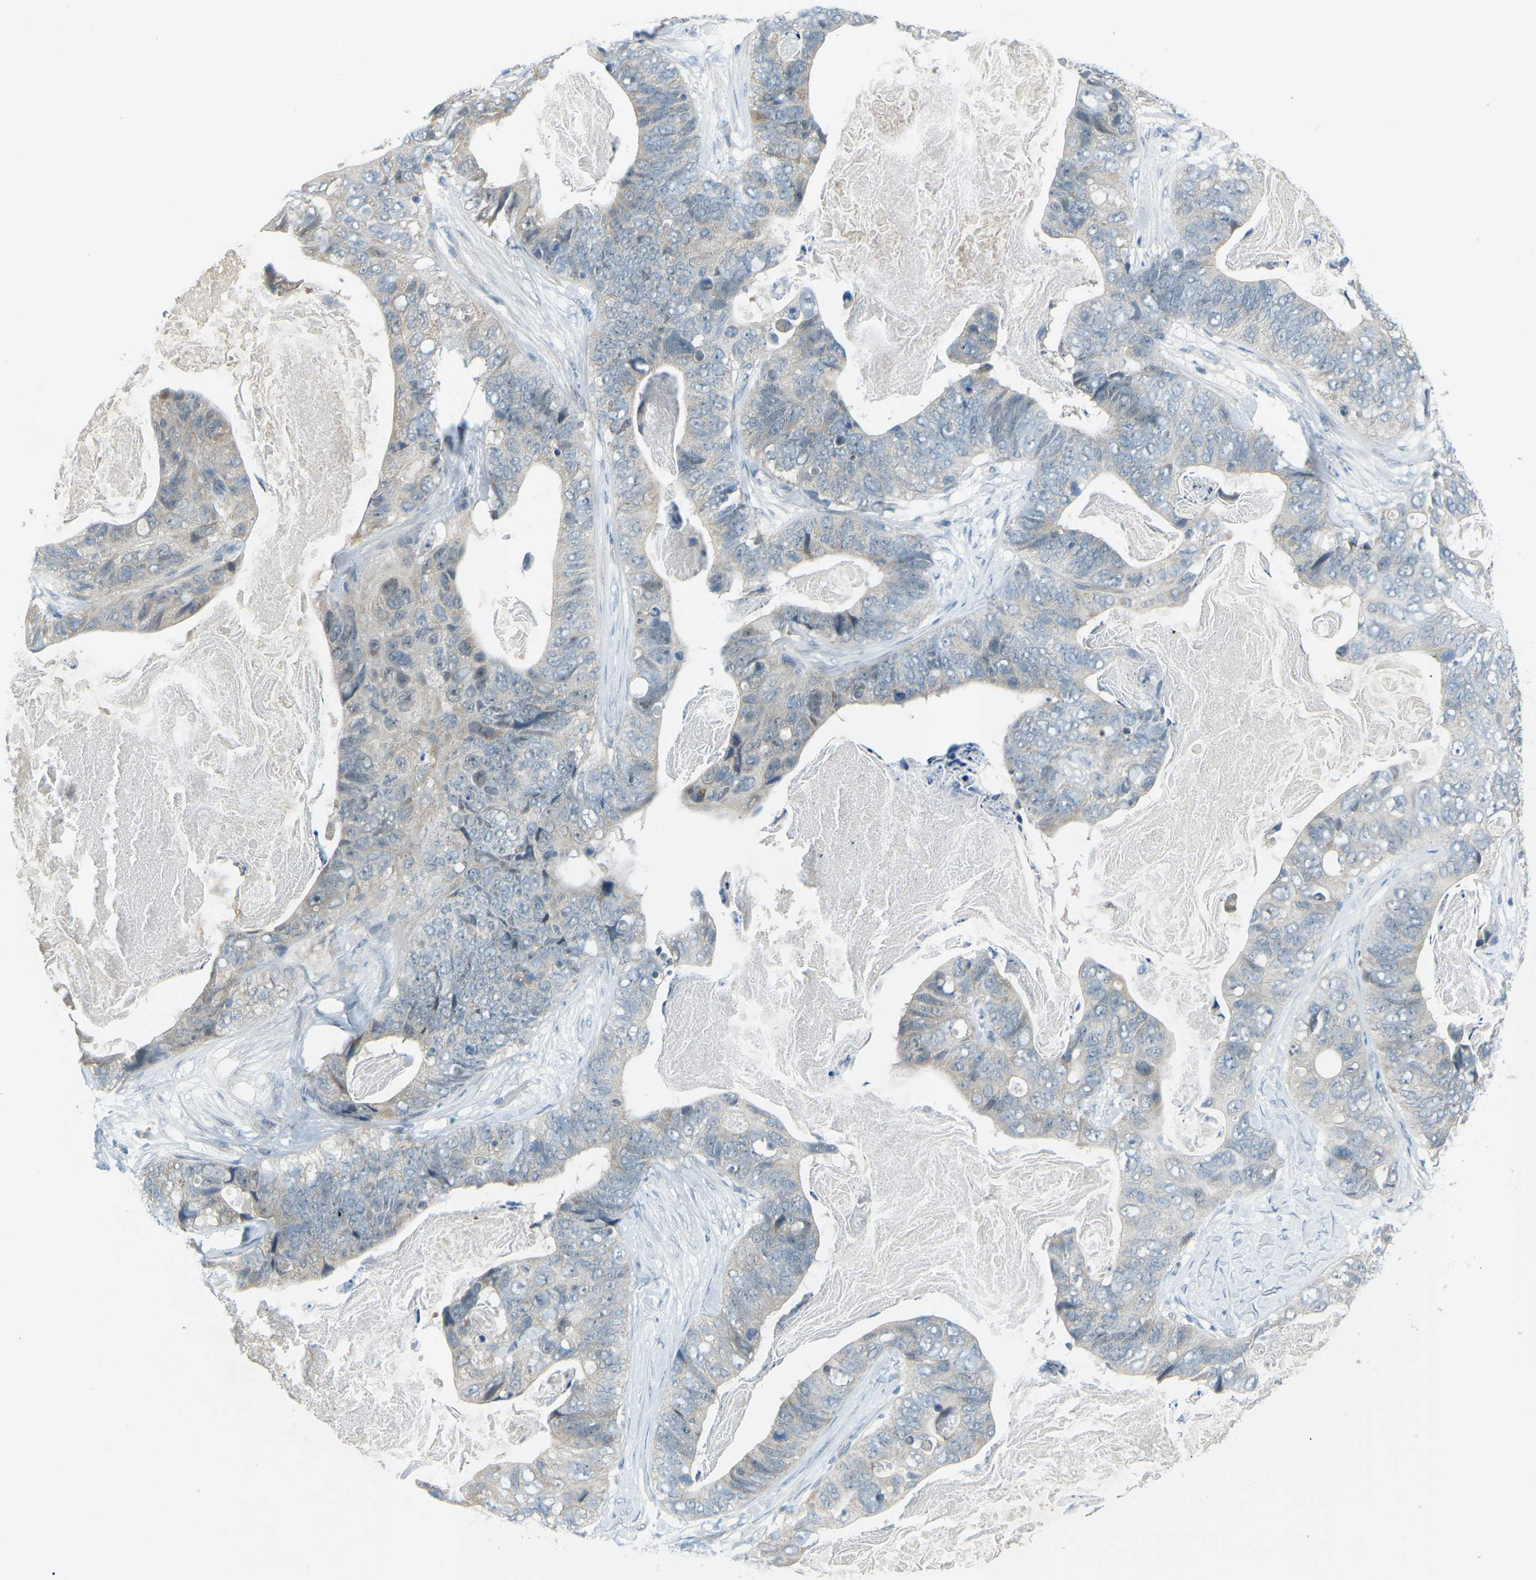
{"staining": {"intensity": "negative", "quantity": "none", "location": "none"}, "tissue": "stomach cancer", "cell_type": "Tumor cells", "image_type": "cancer", "snomed": [{"axis": "morphology", "description": "Adenocarcinoma, NOS"}, {"axis": "topography", "description": "Stomach"}], "caption": "This histopathology image is of stomach adenocarcinoma stained with immunohistochemistry to label a protein in brown with the nuclei are counter-stained blue. There is no positivity in tumor cells.", "gene": "RTN3", "patient": {"sex": "female", "age": 89}}